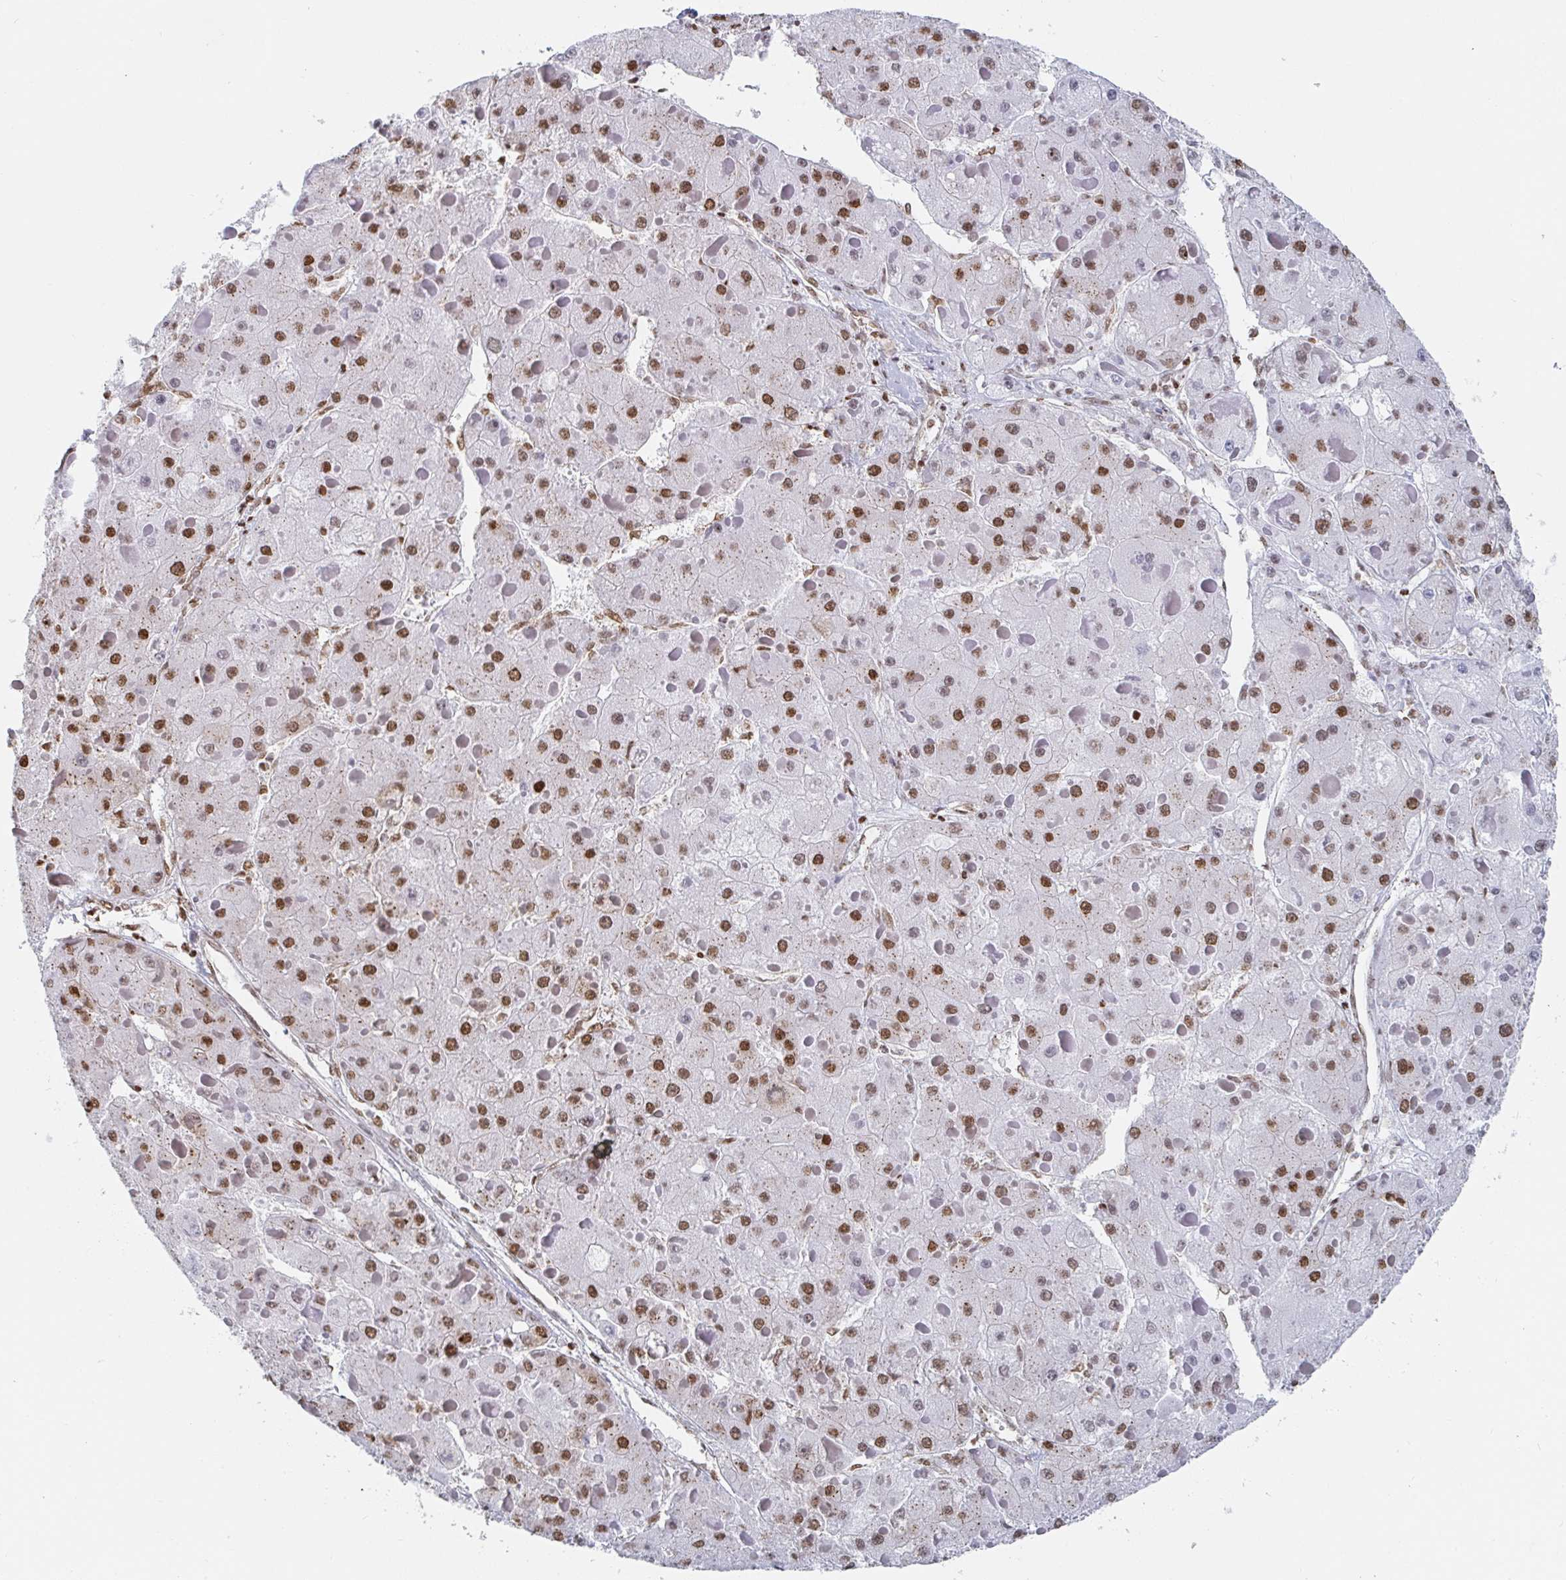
{"staining": {"intensity": "moderate", "quantity": "25%-75%", "location": "nuclear"}, "tissue": "liver cancer", "cell_type": "Tumor cells", "image_type": "cancer", "snomed": [{"axis": "morphology", "description": "Carcinoma, Hepatocellular, NOS"}, {"axis": "topography", "description": "Liver"}], "caption": "This histopathology image exhibits liver hepatocellular carcinoma stained with immunohistochemistry to label a protein in brown. The nuclear of tumor cells show moderate positivity for the protein. Nuclei are counter-stained blue.", "gene": "EWSR1", "patient": {"sex": "female", "age": 73}}